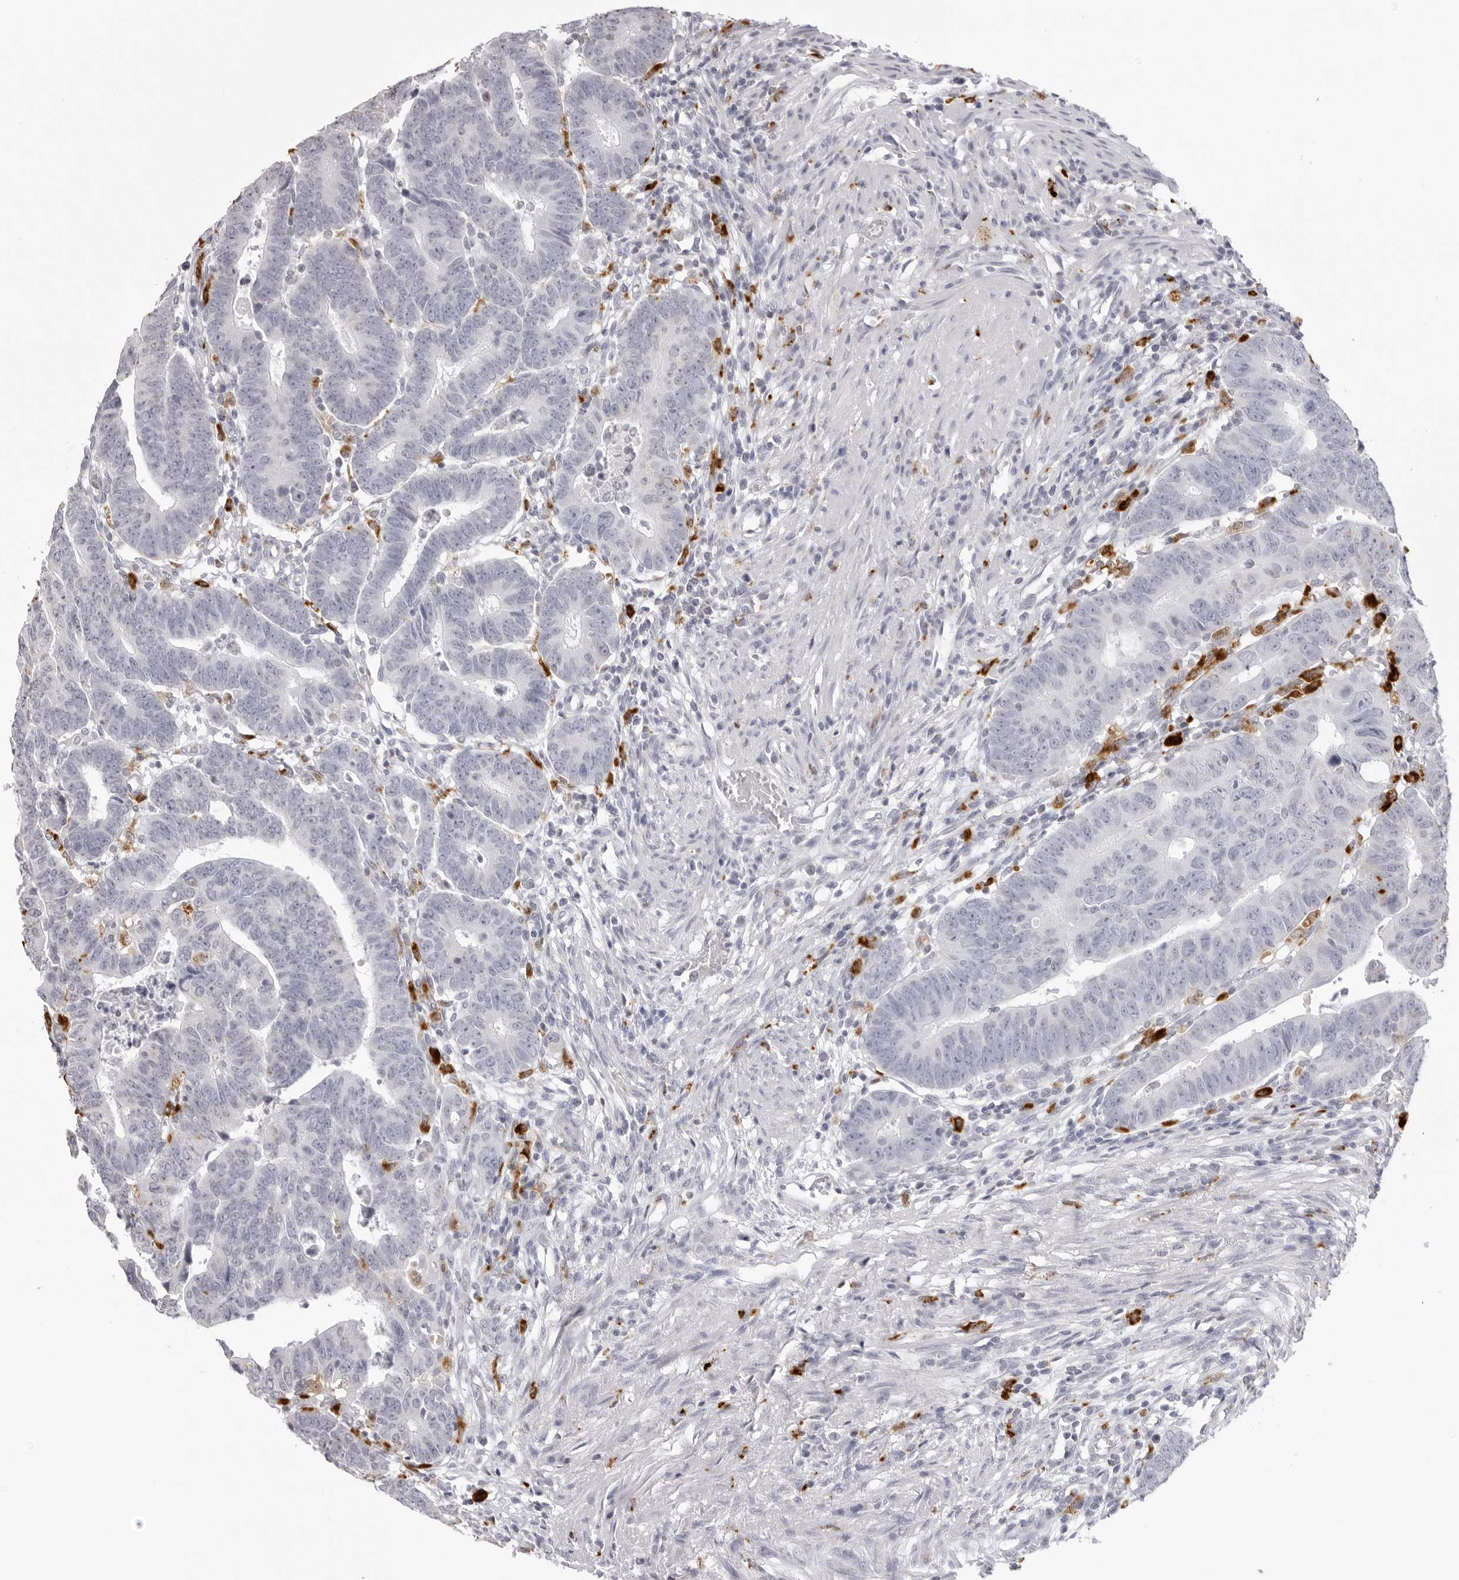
{"staining": {"intensity": "negative", "quantity": "none", "location": "none"}, "tissue": "colorectal cancer", "cell_type": "Tumor cells", "image_type": "cancer", "snomed": [{"axis": "morphology", "description": "Adenocarcinoma, NOS"}, {"axis": "topography", "description": "Rectum"}], "caption": "This is an immunohistochemistry micrograph of human colorectal cancer (adenocarcinoma). There is no expression in tumor cells.", "gene": "IL25", "patient": {"sex": "female", "age": 65}}